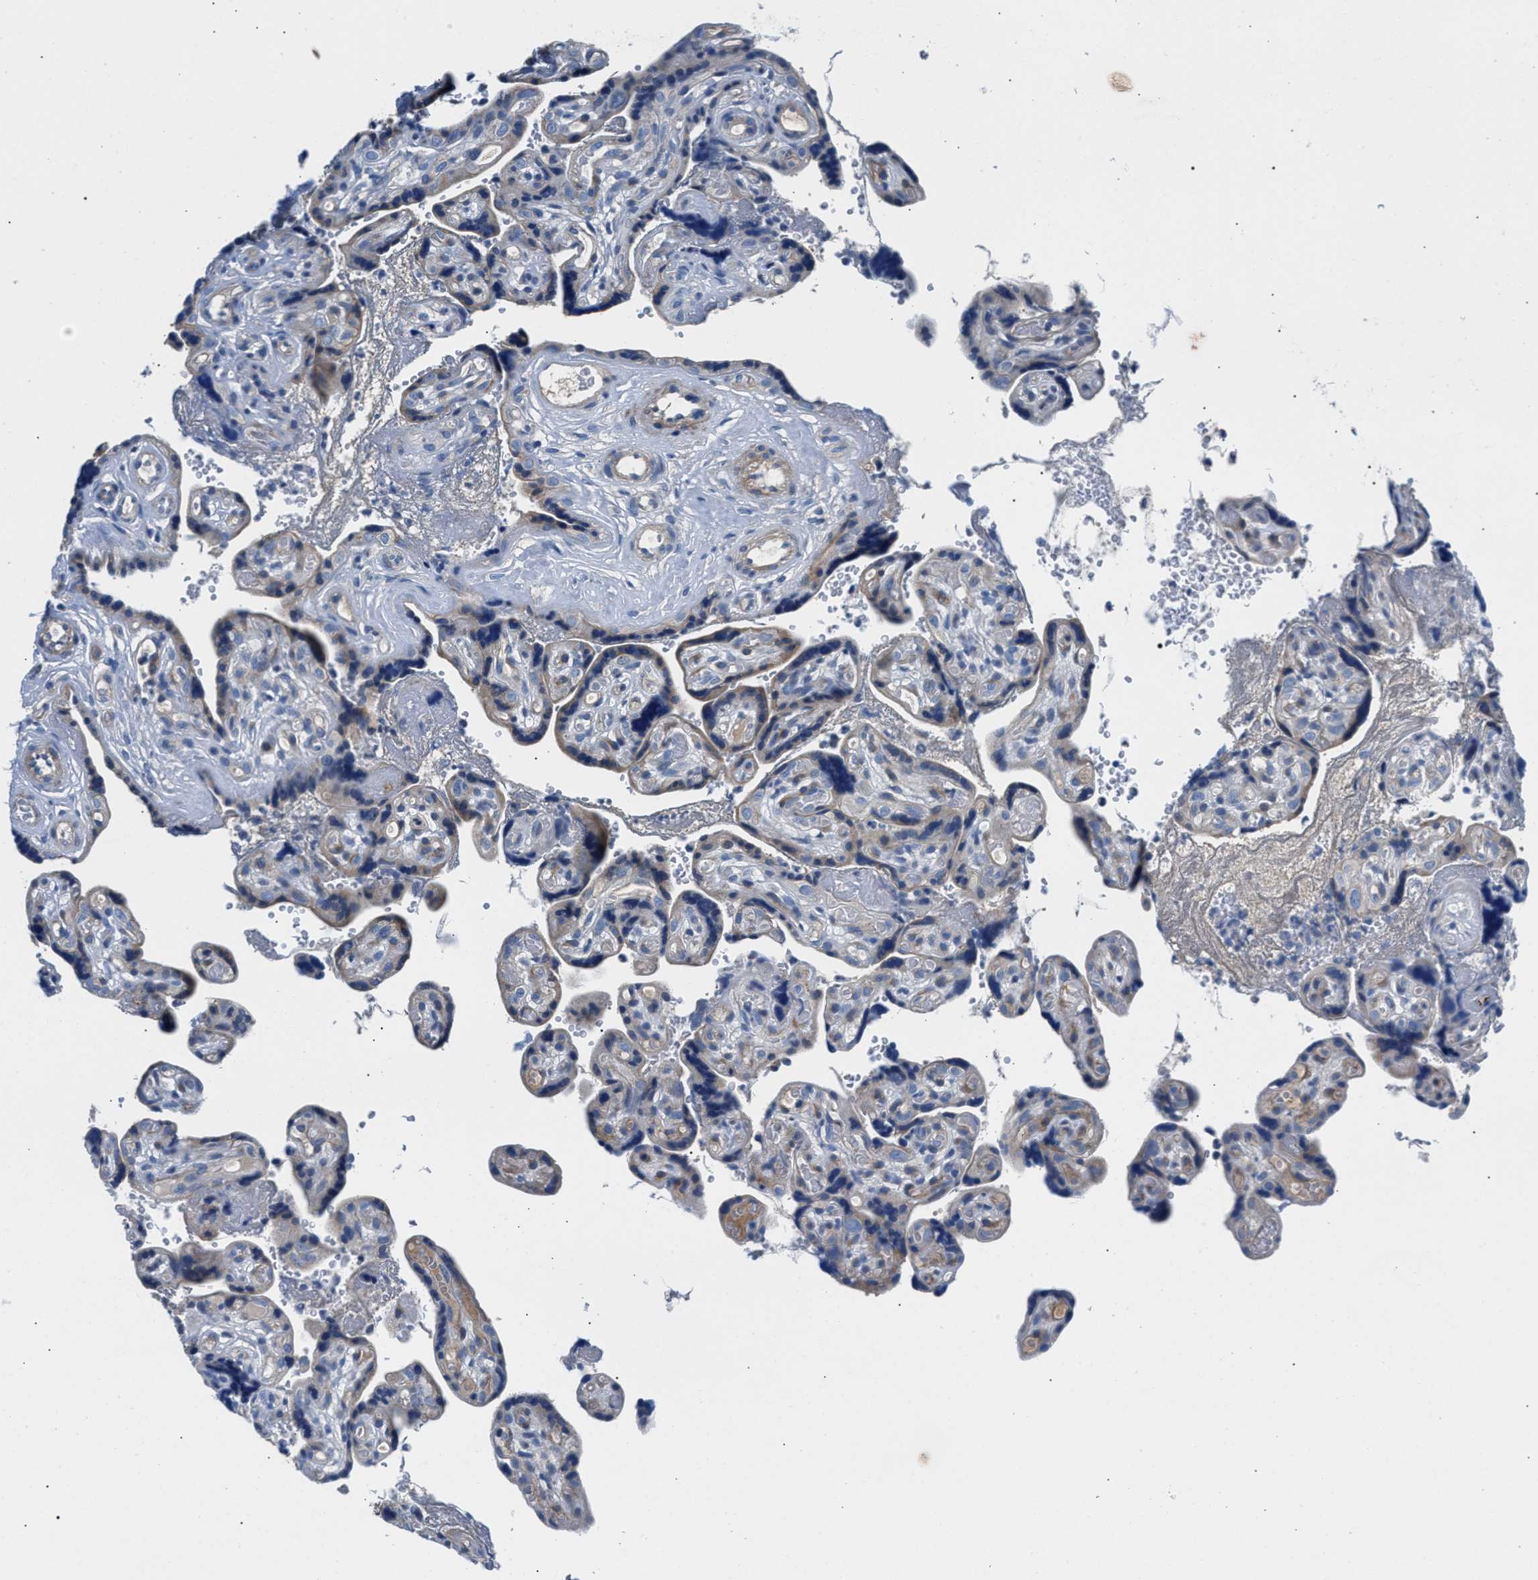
{"staining": {"intensity": "negative", "quantity": "none", "location": "none"}, "tissue": "placenta", "cell_type": "Decidual cells", "image_type": "normal", "snomed": [{"axis": "morphology", "description": "Normal tissue, NOS"}, {"axis": "topography", "description": "Placenta"}], "caption": "Placenta was stained to show a protein in brown. There is no significant expression in decidual cells.", "gene": "CDRT4", "patient": {"sex": "female", "age": 30}}